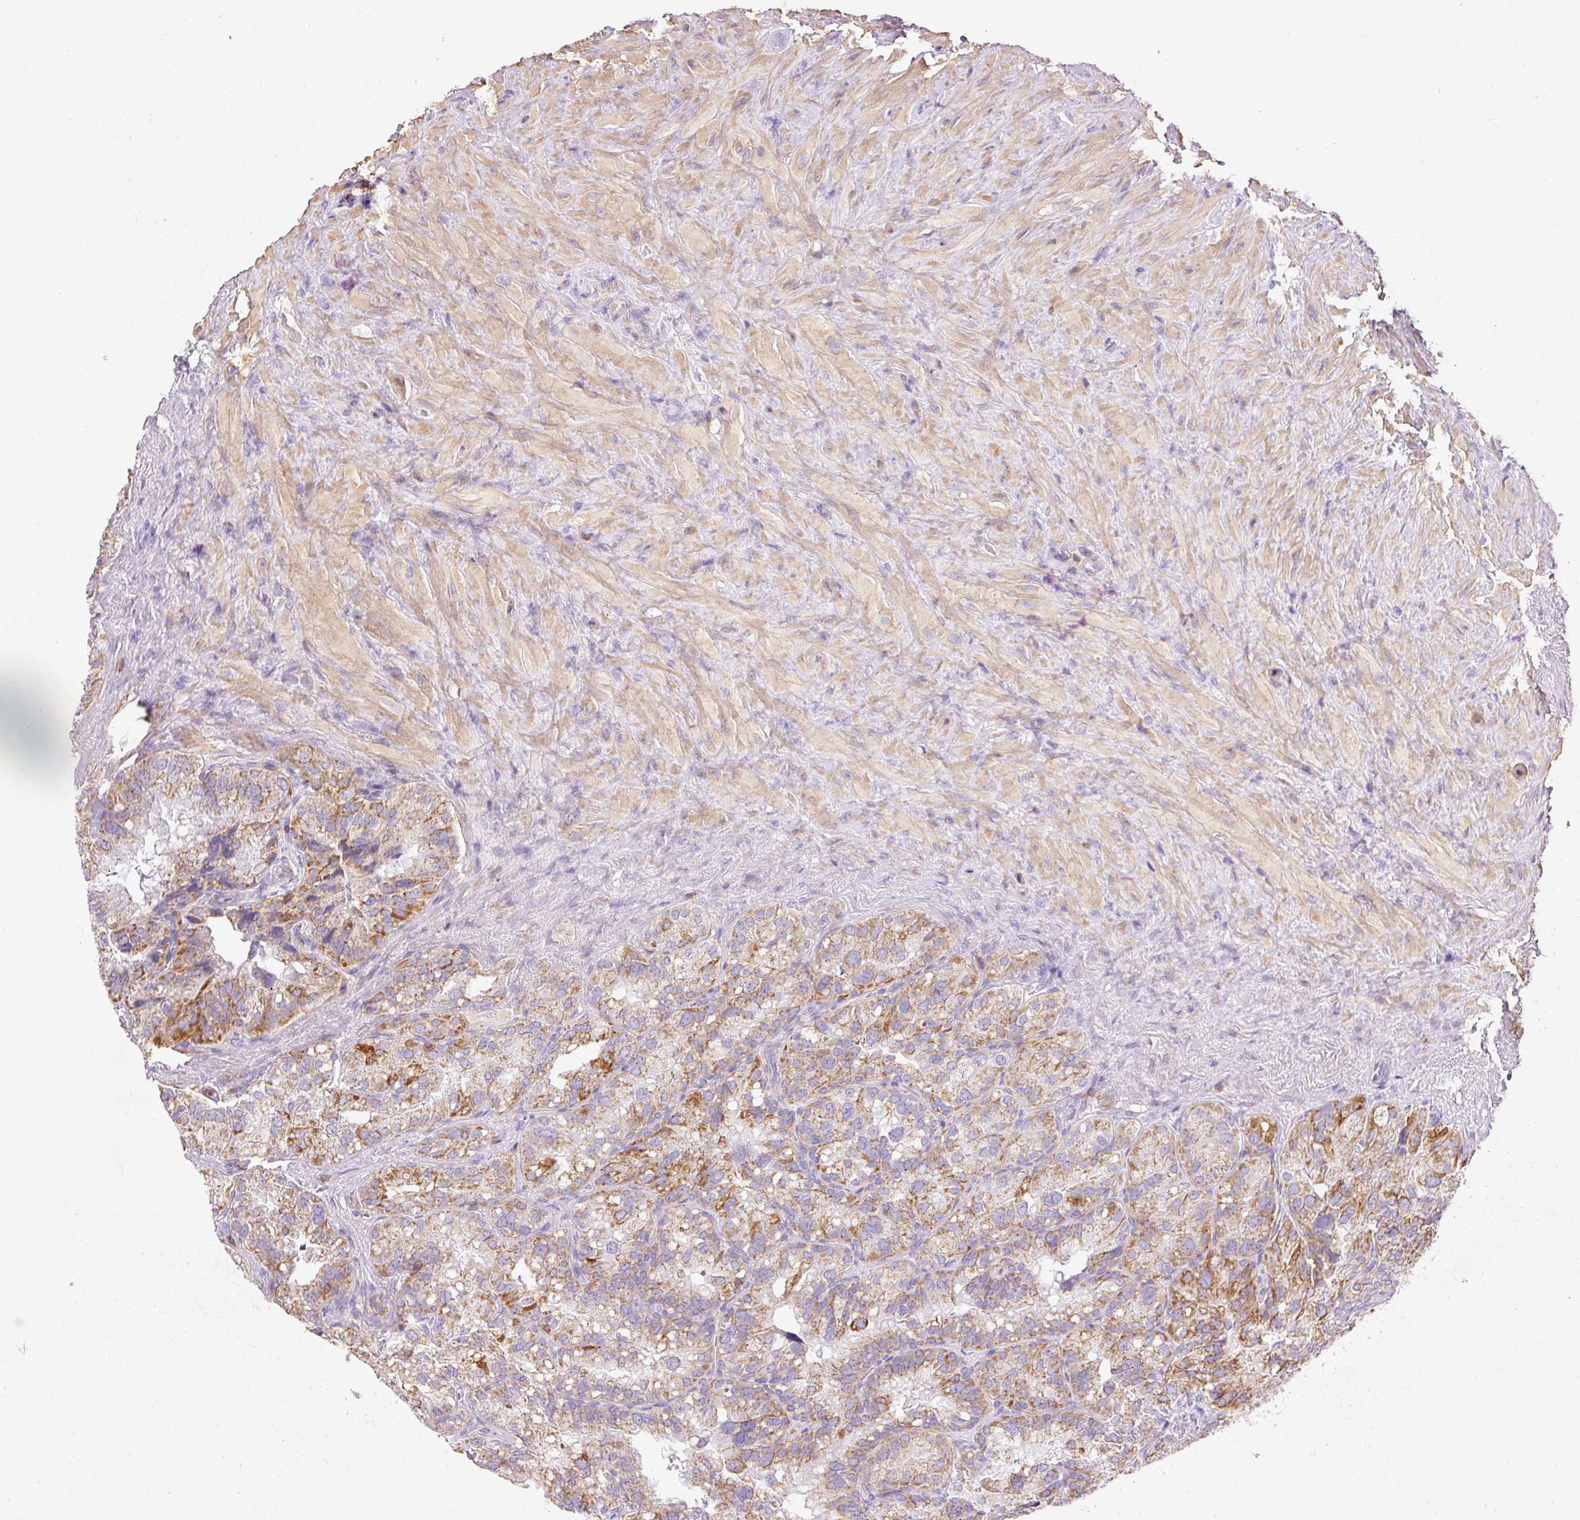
{"staining": {"intensity": "moderate", "quantity": ">75%", "location": "cytoplasmic/membranous"}, "tissue": "seminal vesicle", "cell_type": "Glandular cells", "image_type": "normal", "snomed": [{"axis": "morphology", "description": "Normal tissue, NOS"}, {"axis": "topography", "description": "Seminal veicle"}], "caption": "A medium amount of moderate cytoplasmic/membranous positivity is appreciated in approximately >75% of glandular cells in benign seminal vesicle. The staining was performed using DAB (3,3'-diaminobenzidine), with brown indicating positive protein expression. Nuclei are stained blue with hematoxylin.", "gene": "IMMT", "patient": {"sex": "male", "age": 69}}